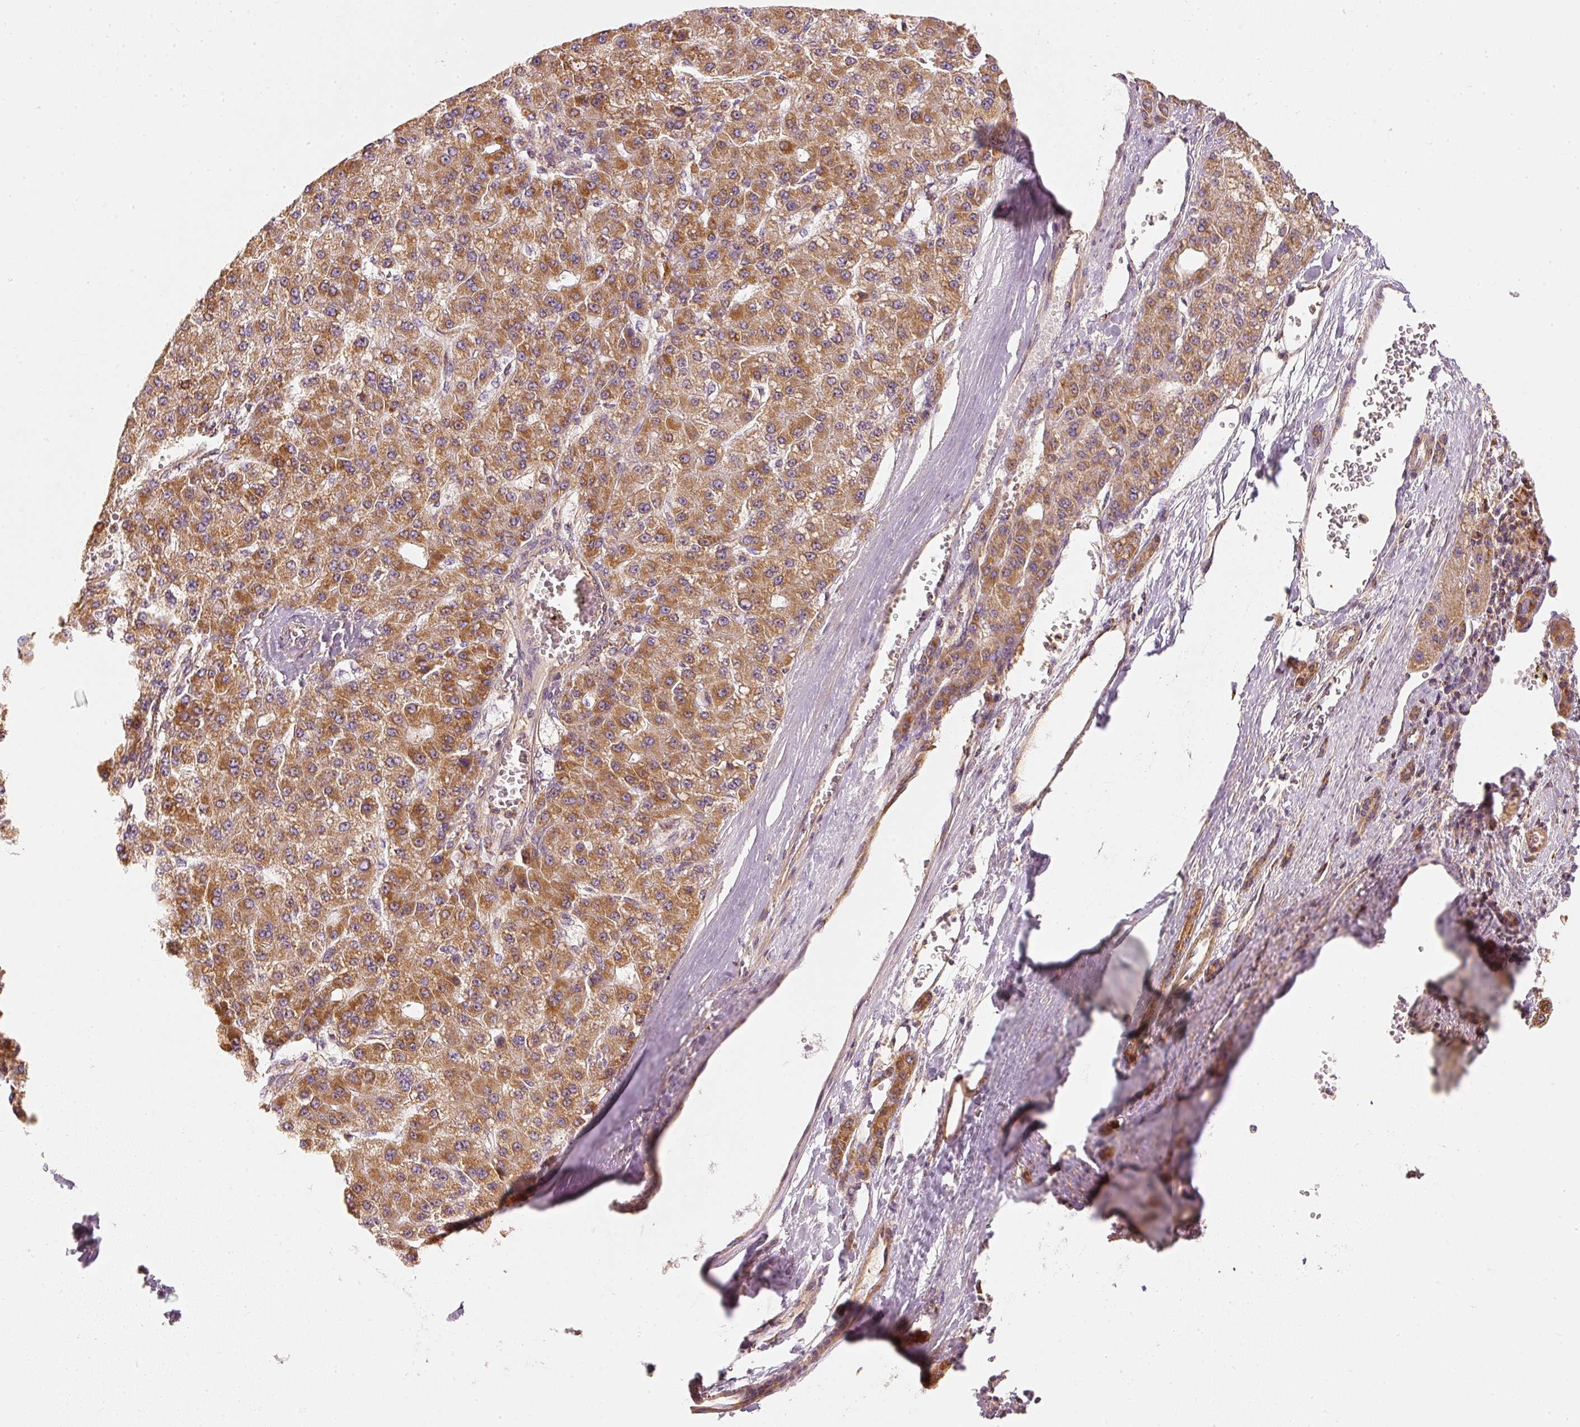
{"staining": {"intensity": "moderate", "quantity": ">75%", "location": "cytoplasmic/membranous"}, "tissue": "liver cancer", "cell_type": "Tumor cells", "image_type": "cancer", "snomed": [{"axis": "morphology", "description": "Carcinoma, Hepatocellular, NOS"}, {"axis": "topography", "description": "Liver"}], "caption": "Immunohistochemistry histopathology image of neoplastic tissue: liver cancer (hepatocellular carcinoma) stained using immunohistochemistry (IHC) reveals medium levels of moderate protein expression localized specifically in the cytoplasmic/membranous of tumor cells, appearing as a cytoplasmic/membranous brown color.", "gene": "TOMM40", "patient": {"sex": "male", "age": 67}}